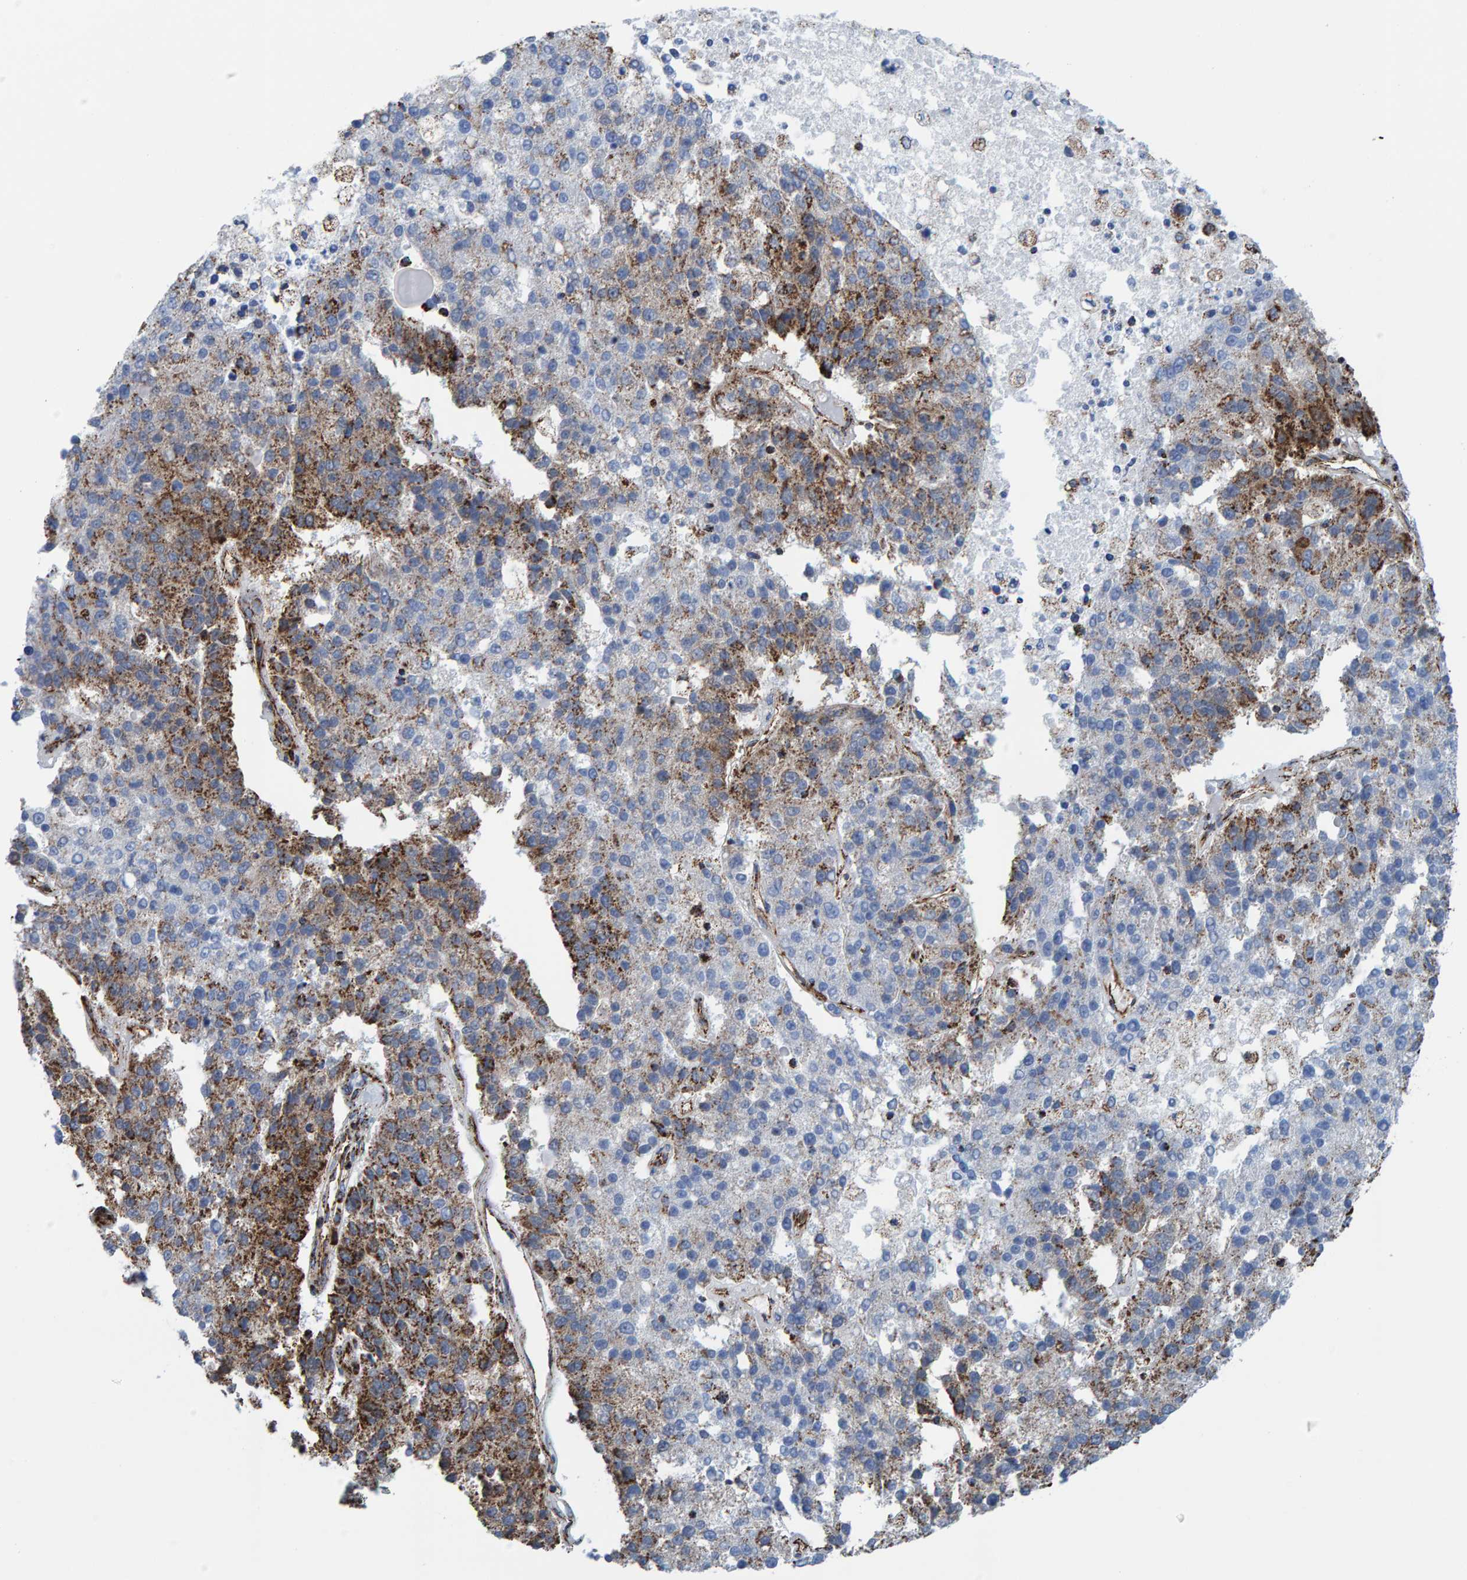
{"staining": {"intensity": "strong", "quantity": "25%-75%", "location": "cytoplasmic/membranous"}, "tissue": "pancreatic cancer", "cell_type": "Tumor cells", "image_type": "cancer", "snomed": [{"axis": "morphology", "description": "Adenocarcinoma, NOS"}, {"axis": "topography", "description": "Pancreas"}], "caption": "Immunohistochemical staining of human pancreatic adenocarcinoma exhibits high levels of strong cytoplasmic/membranous protein positivity in about 25%-75% of tumor cells.", "gene": "ENSG00000262660", "patient": {"sex": "female", "age": 61}}